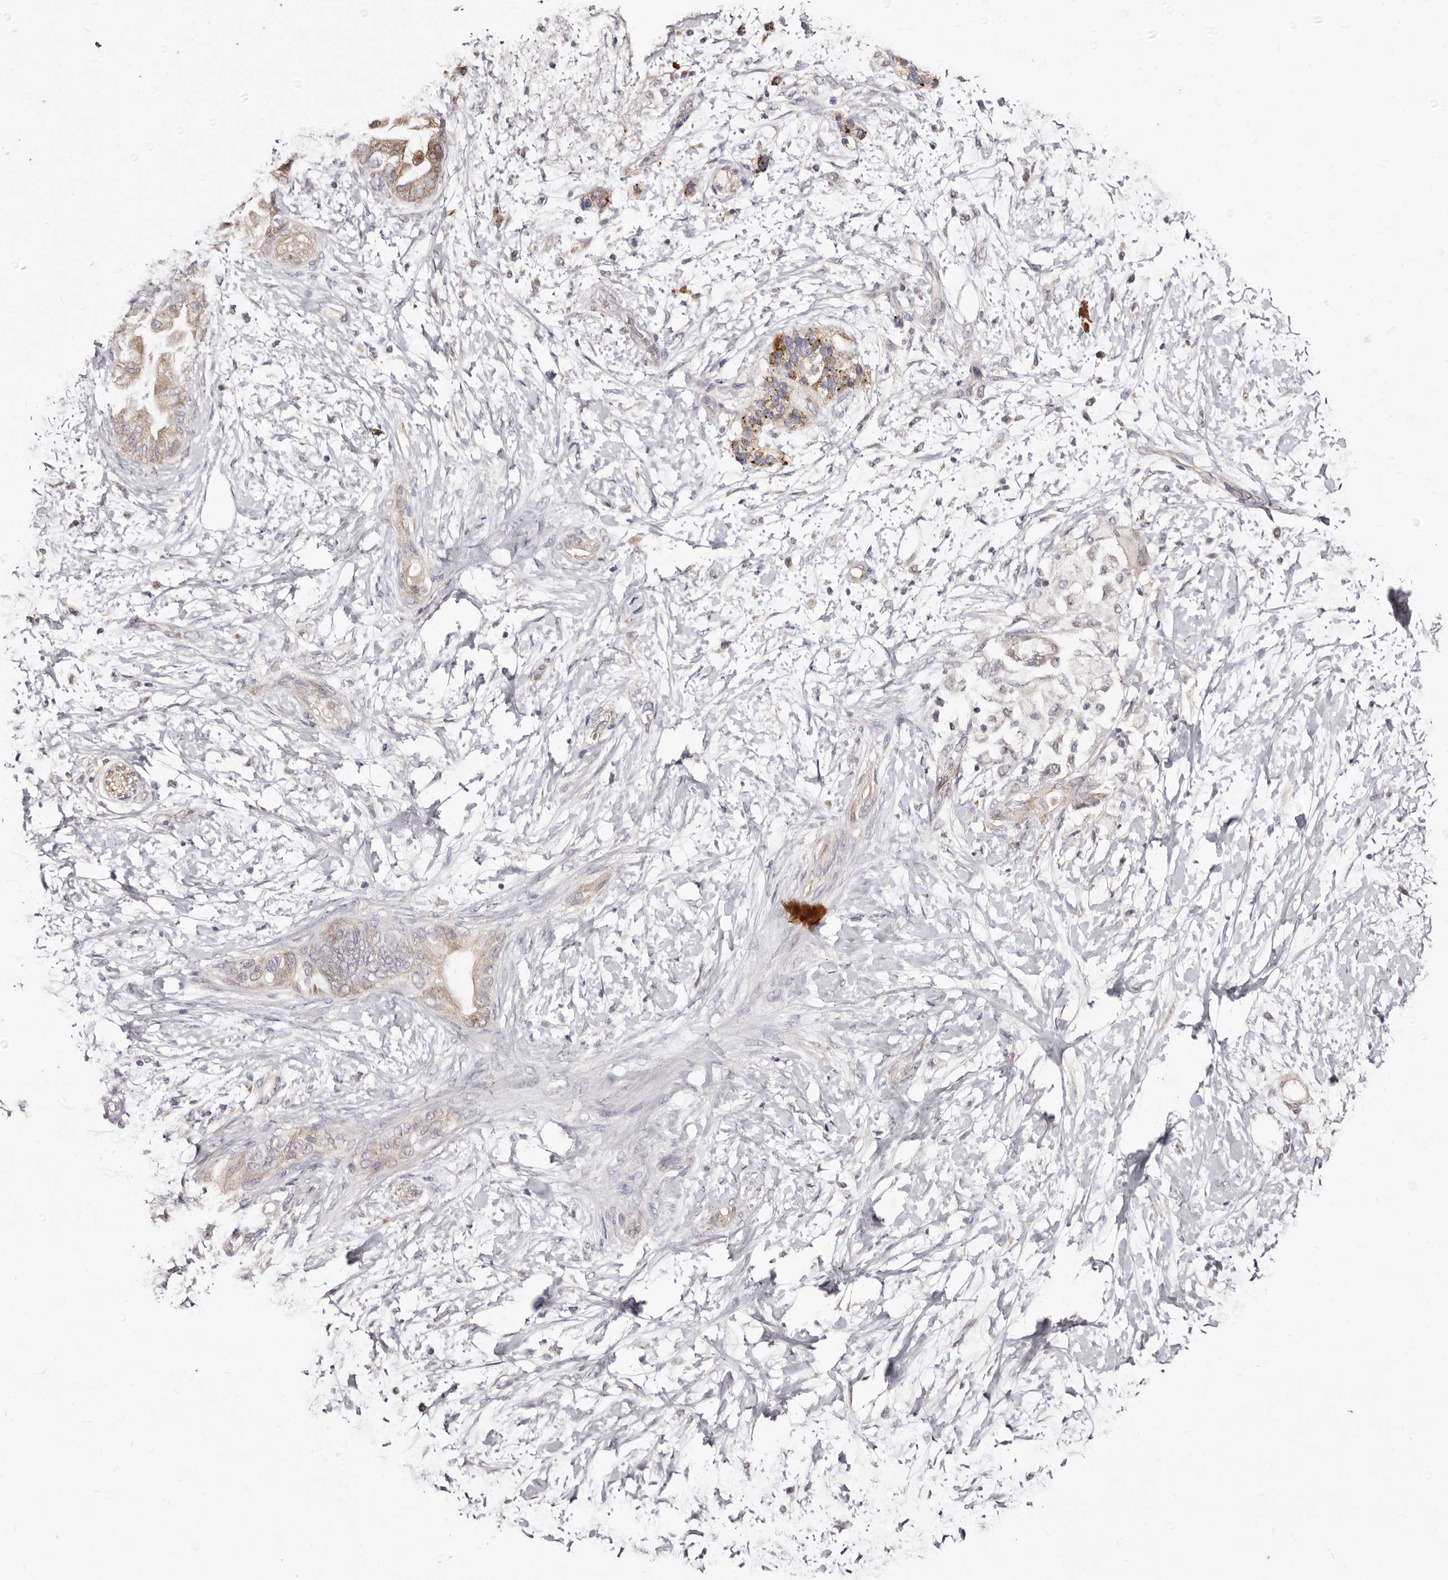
{"staining": {"intensity": "negative", "quantity": "none", "location": "none"}, "tissue": "adipose tissue", "cell_type": "Adipocytes", "image_type": "normal", "snomed": [{"axis": "morphology", "description": "Normal tissue, NOS"}, {"axis": "morphology", "description": "Adenocarcinoma, NOS"}, {"axis": "topography", "description": "Duodenum"}, {"axis": "topography", "description": "Peripheral nerve tissue"}], "caption": "Adipose tissue was stained to show a protein in brown. There is no significant expression in adipocytes. (DAB (3,3'-diaminobenzidine) immunohistochemistry visualized using brightfield microscopy, high magnification).", "gene": "PTAFR", "patient": {"sex": "female", "age": 60}}